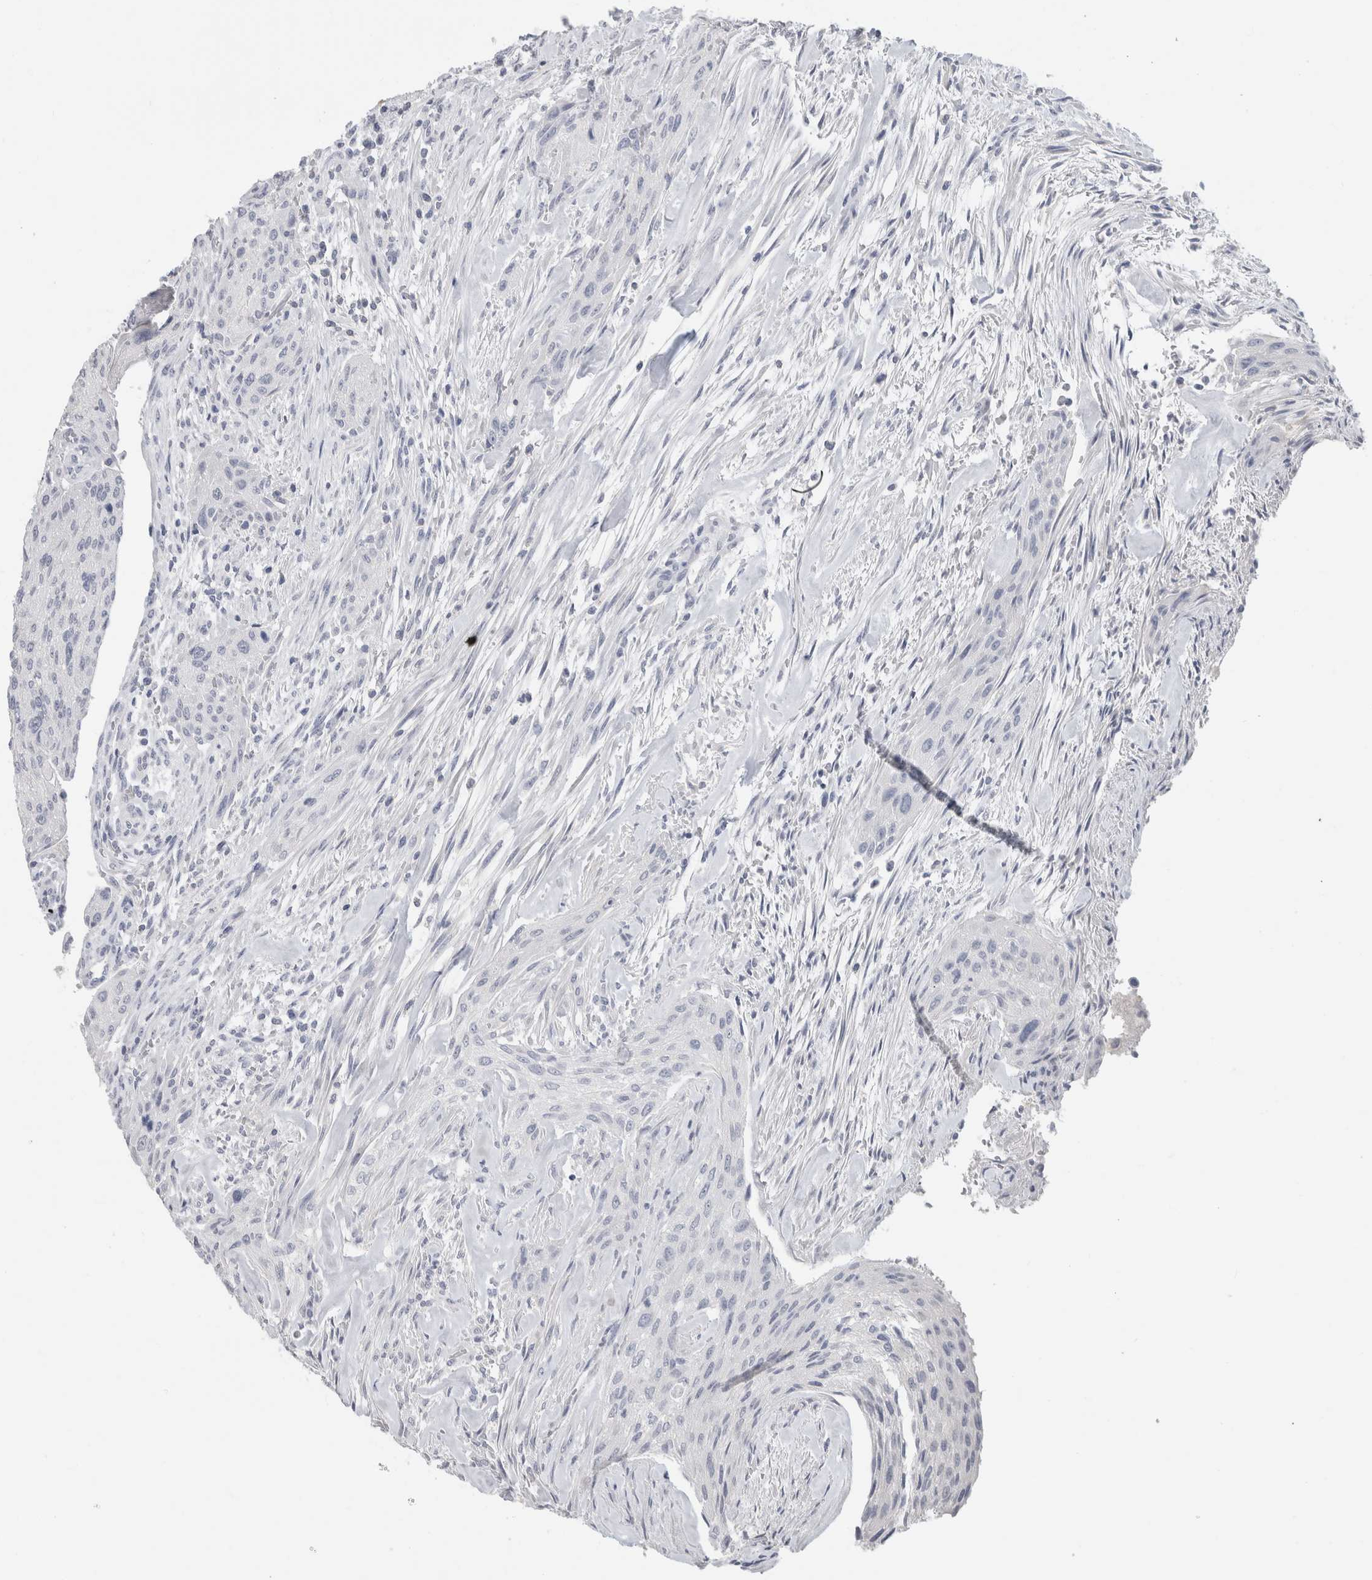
{"staining": {"intensity": "negative", "quantity": "none", "location": "none"}, "tissue": "urothelial cancer", "cell_type": "Tumor cells", "image_type": "cancer", "snomed": [{"axis": "morphology", "description": "Urothelial carcinoma, Low grade"}, {"axis": "morphology", "description": "Urothelial carcinoma, High grade"}, {"axis": "topography", "description": "Urinary bladder"}], "caption": "This is an immunohistochemistry photomicrograph of human urothelial cancer. There is no staining in tumor cells.", "gene": "BCAN", "patient": {"sex": "male", "age": 35}}